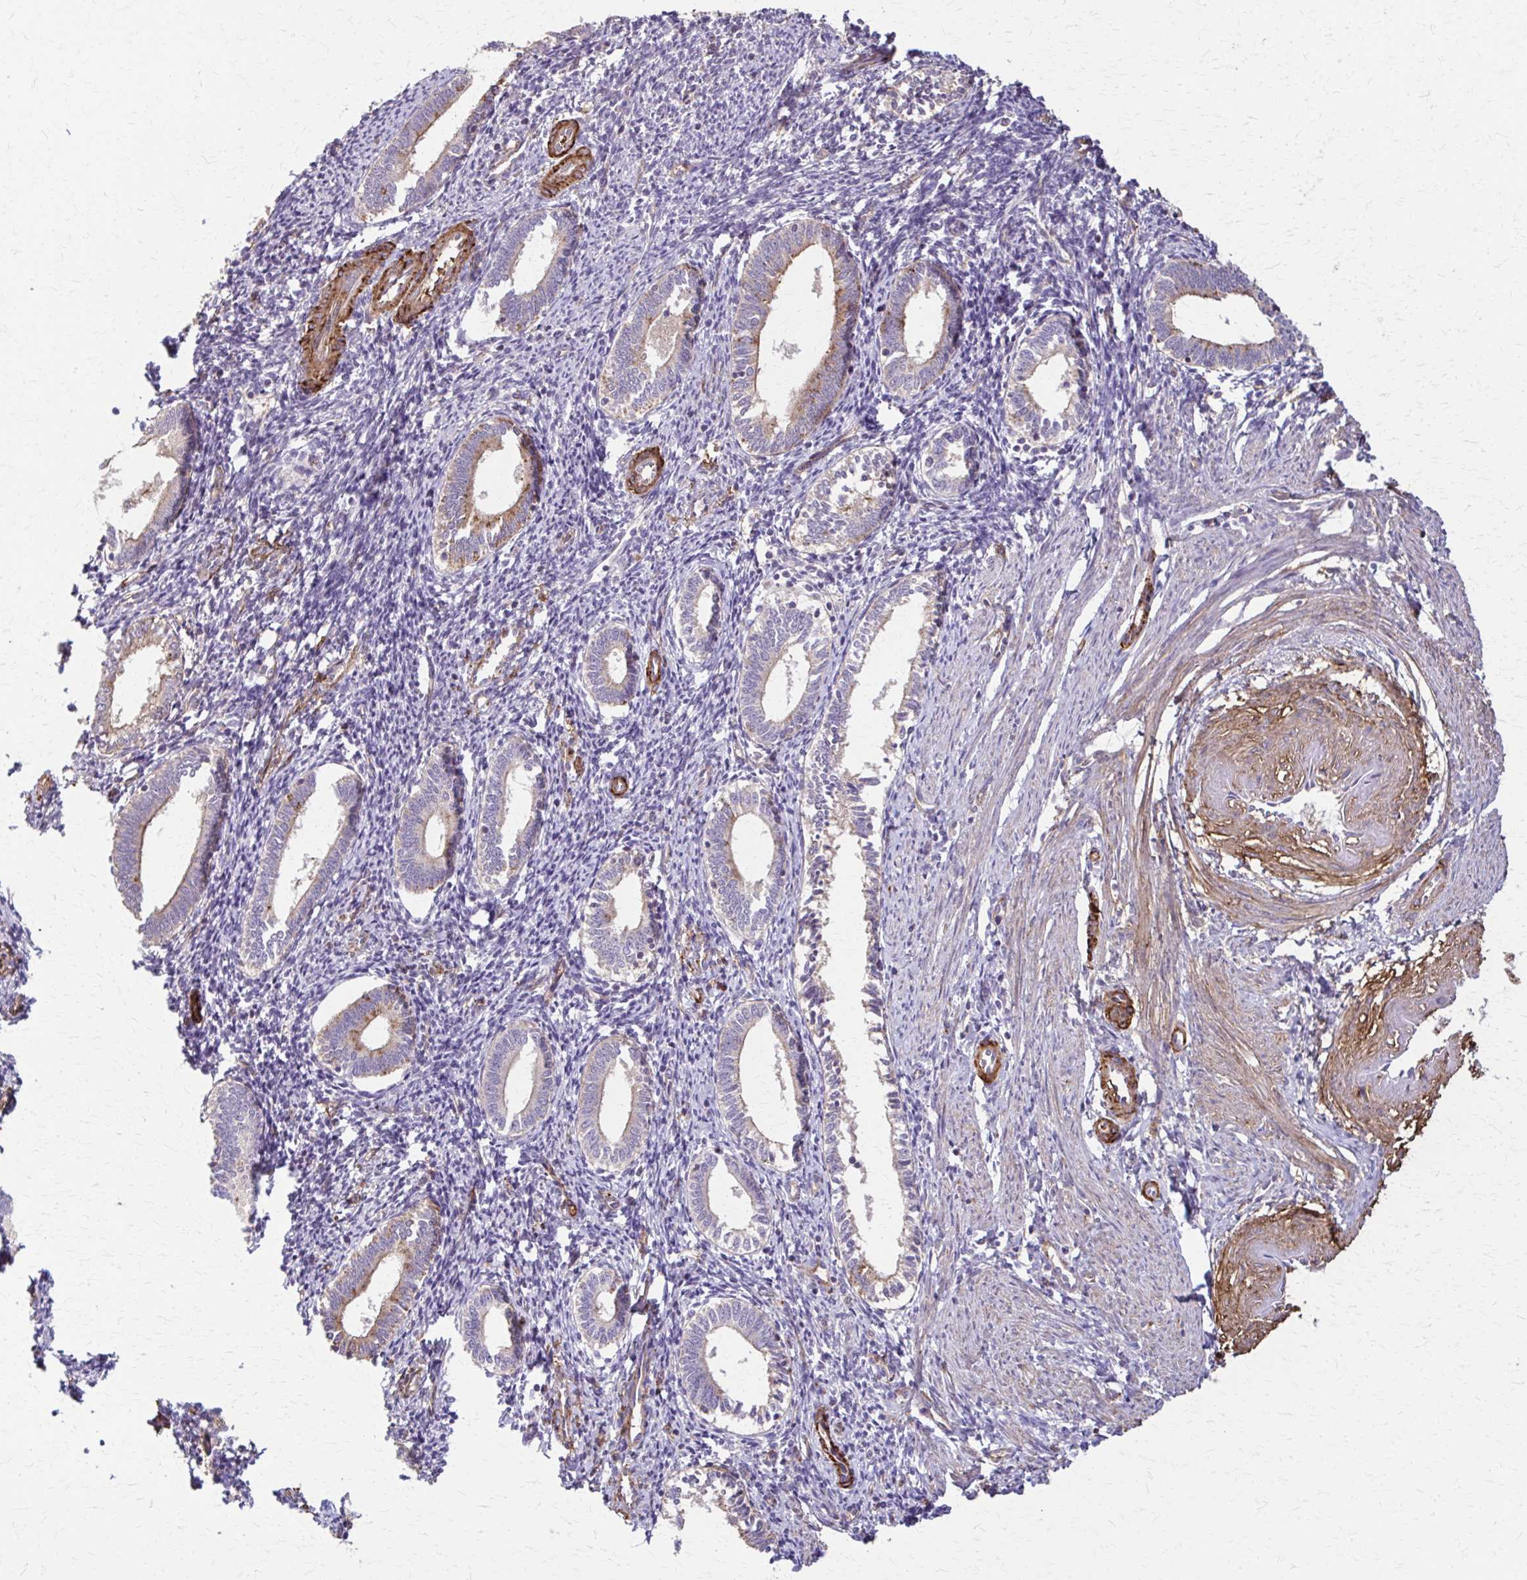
{"staining": {"intensity": "negative", "quantity": "none", "location": "none"}, "tissue": "endometrium", "cell_type": "Cells in endometrial stroma", "image_type": "normal", "snomed": [{"axis": "morphology", "description": "Normal tissue, NOS"}, {"axis": "topography", "description": "Endometrium"}], "caption": "Protein analysis of normal endometrium reveals no significant expression in cells in endometrial stroma. (DAB immunohistochemistry visualized using brightfield microscopy, high magnification).", "gene": "DSP", "patient": {"sex": "female", "age": 41}}